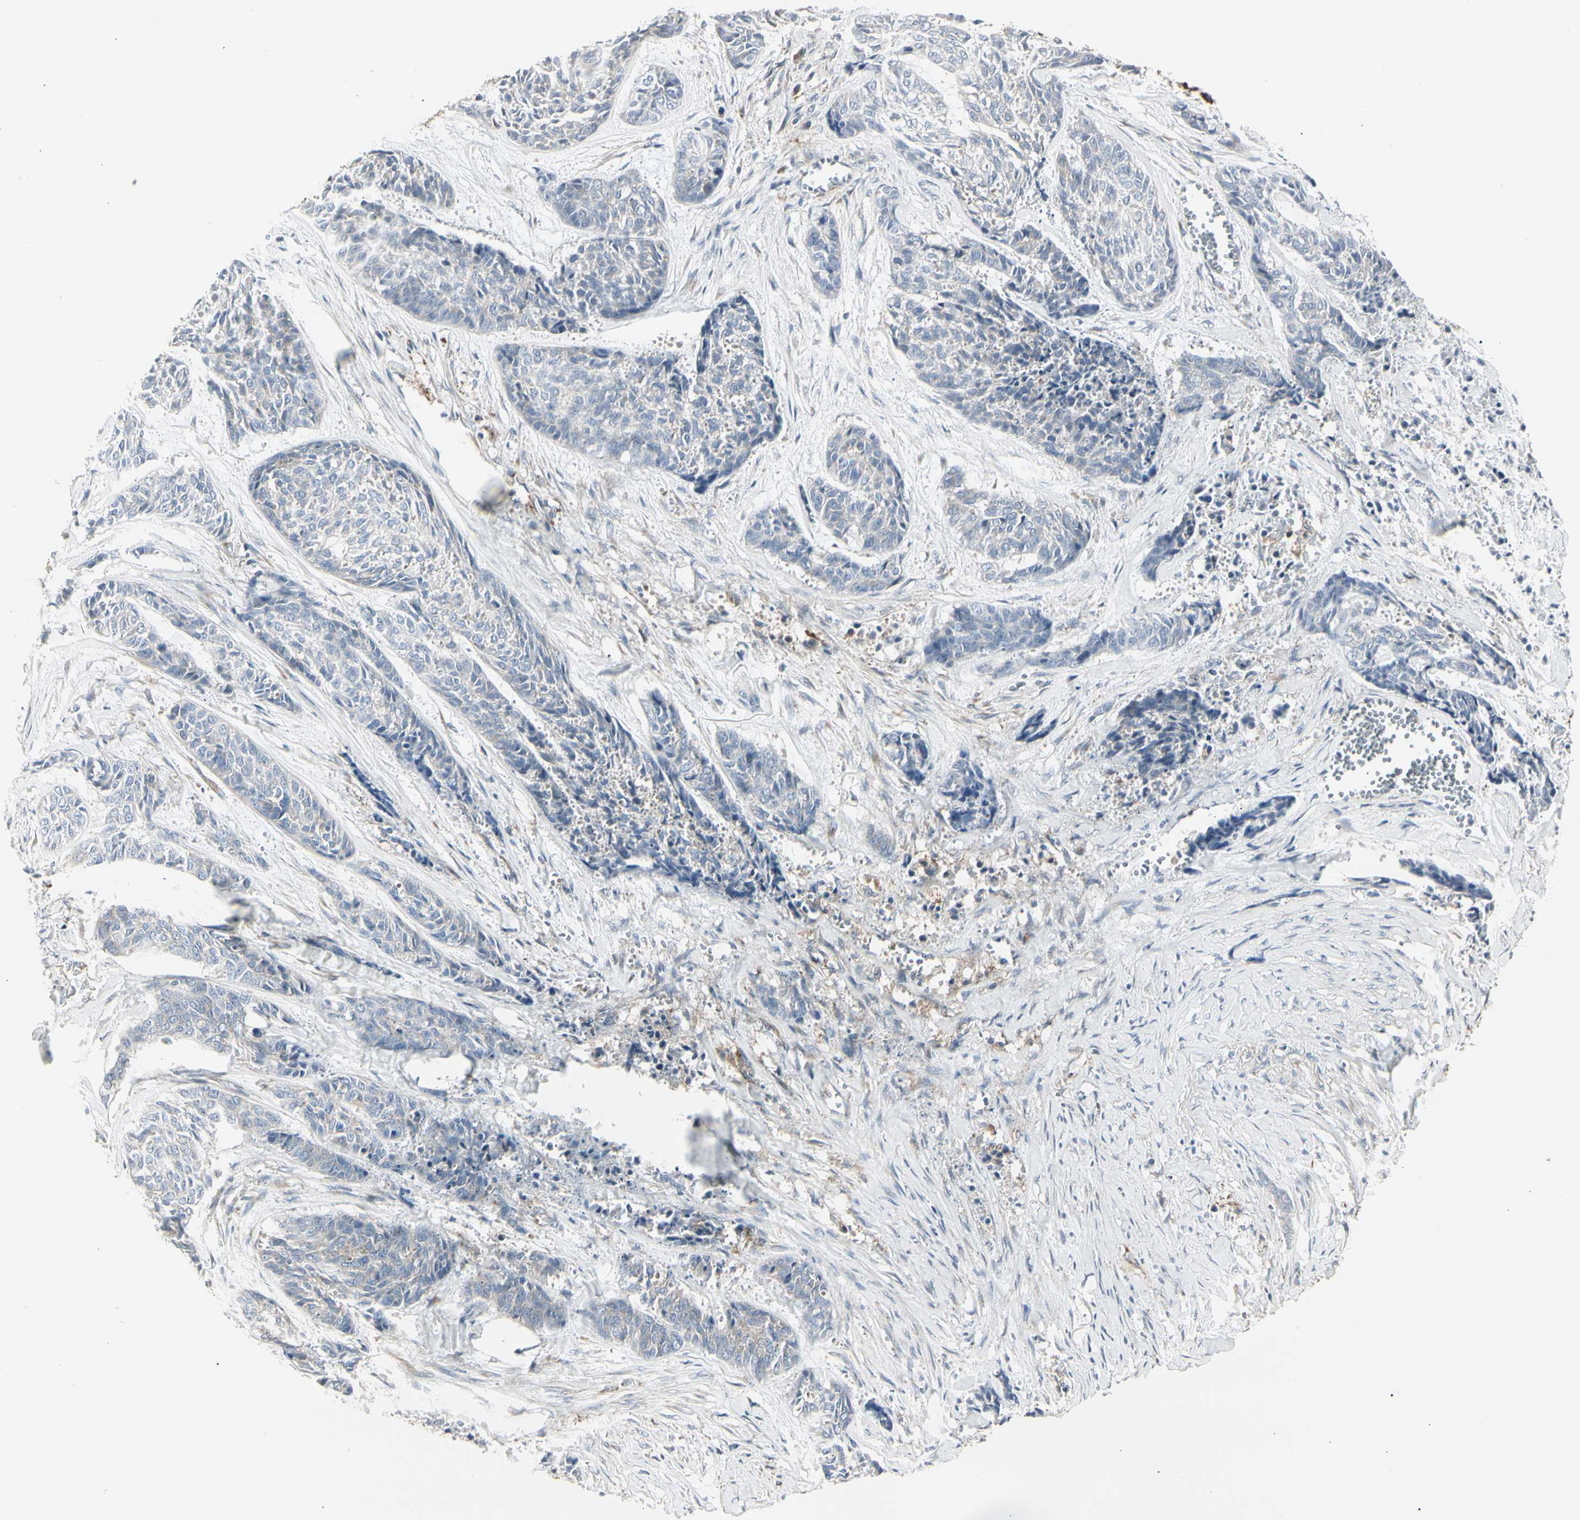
{"staining": {"intensity": "negative", "quantity": "none", "location": "none"}, "tissue": "skin cancer", "cell_type": "Tumor cells", "image_type": "cancer", "snomed": [{"axis": "morphology", "description": "Basal cell carcinoma"}, {"axis": "topography", "description": "Skin"}], "caption": "Tumor cells are negative for brown protein staining in basal cell carcinoma (skin).", "gene": "ATP6V1B2", "patient": {"sex": "female", "age": 64}}